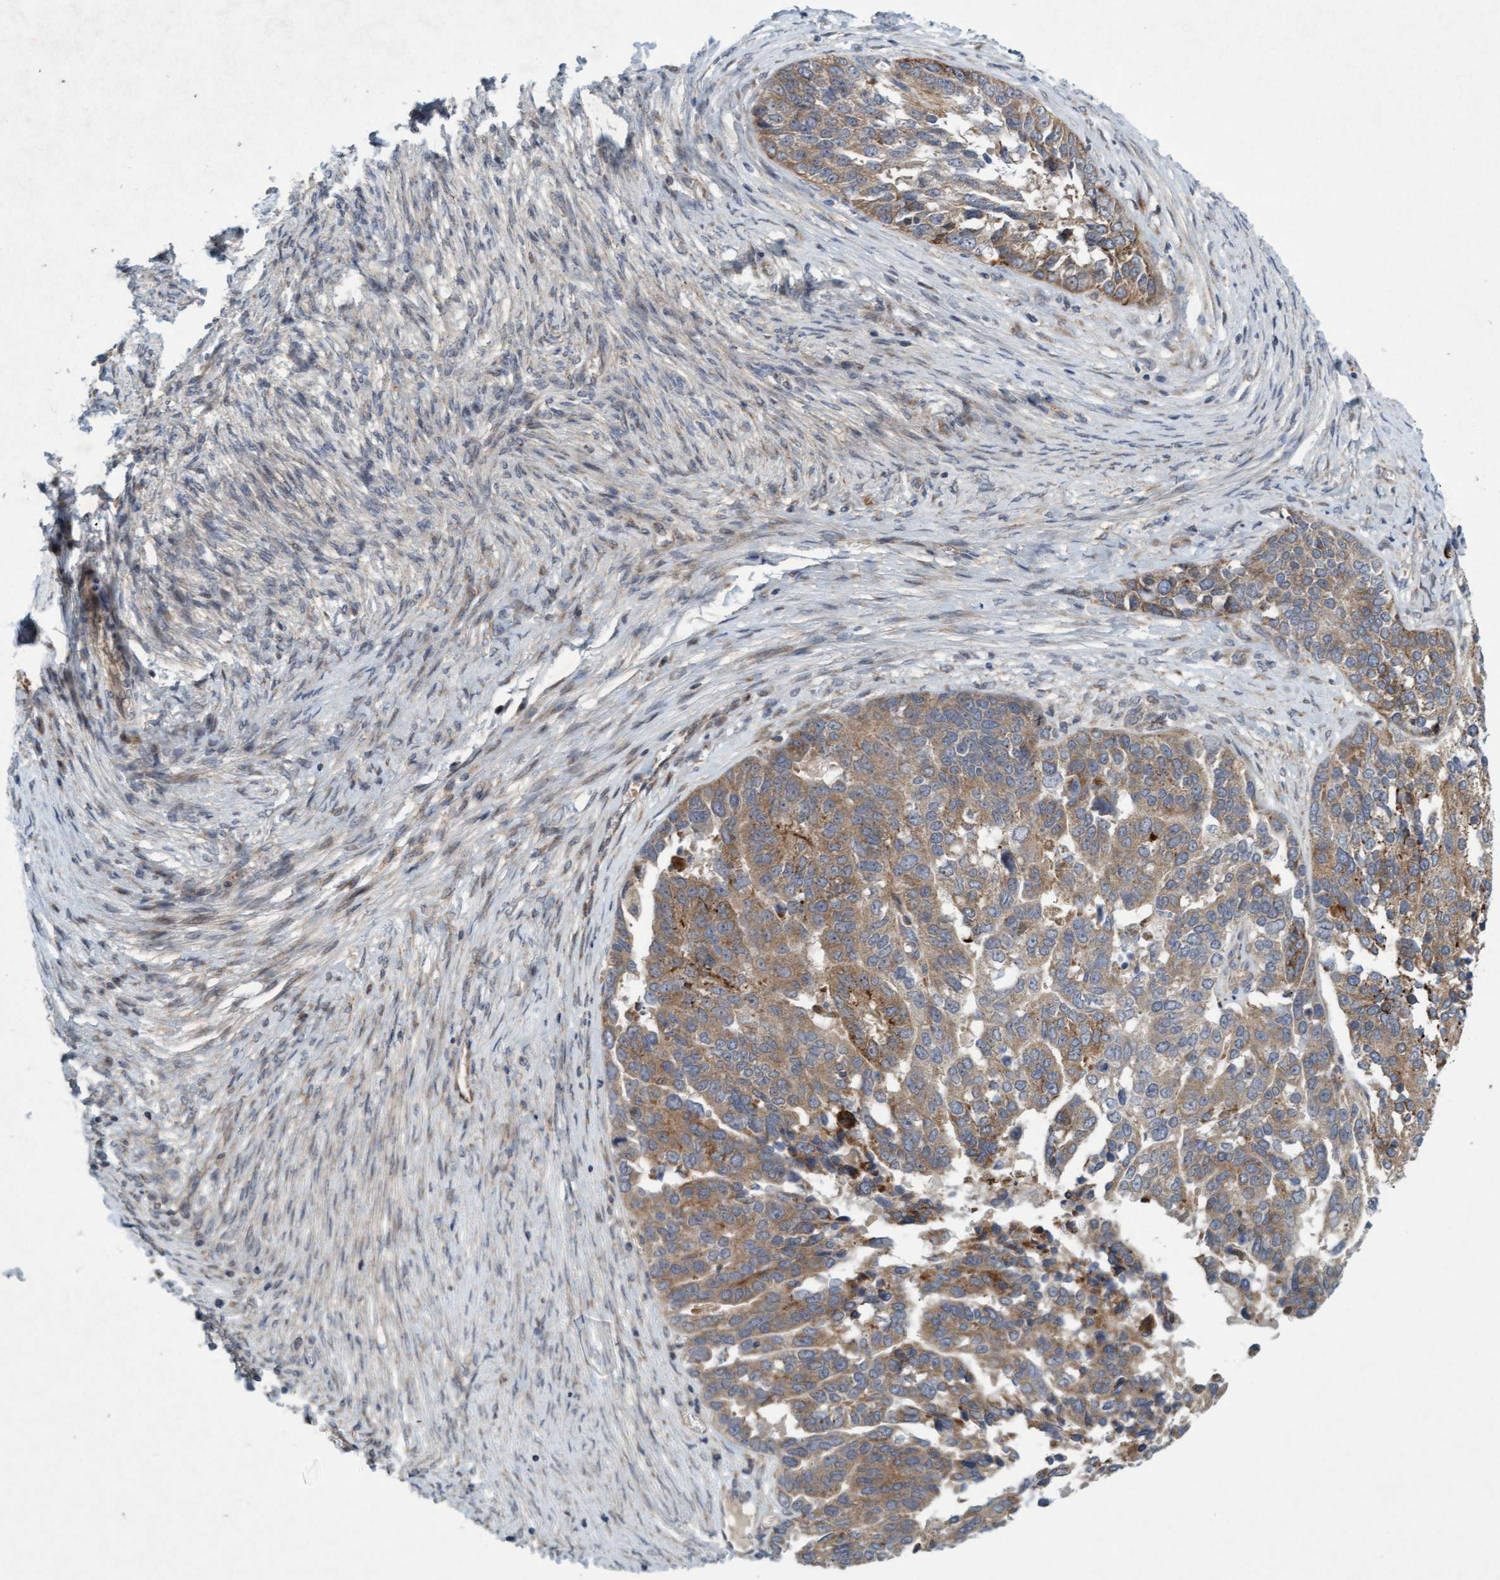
{"staining": {"intensity": "moderate", "quantity": ">75%", "location": "cytoplasmic/membranous"}, "tissue": "ovarian cancer", "cell_type": "Tumor cells", "image_type": "cancer", "snomed": [{"axis": "morphology", "description": "Cystadenocarcinoma, serous, NOS"}, {"axis": "topography", "description": "Ovary"}], "caption": "The immunohistochemical stain shows moderate cytoplasmic/membranous positivity in tumor cells of ovarian serous cystadenocarcinoma tissue. The staining is performed using DAB (3,3'-diaminobenzidine) brown chromogen to label protein expression. The nuclei are counter-stained blue using hematoxylin.", "gene": "DDHD2", "patient": {"sex": "female", "age": 44}}